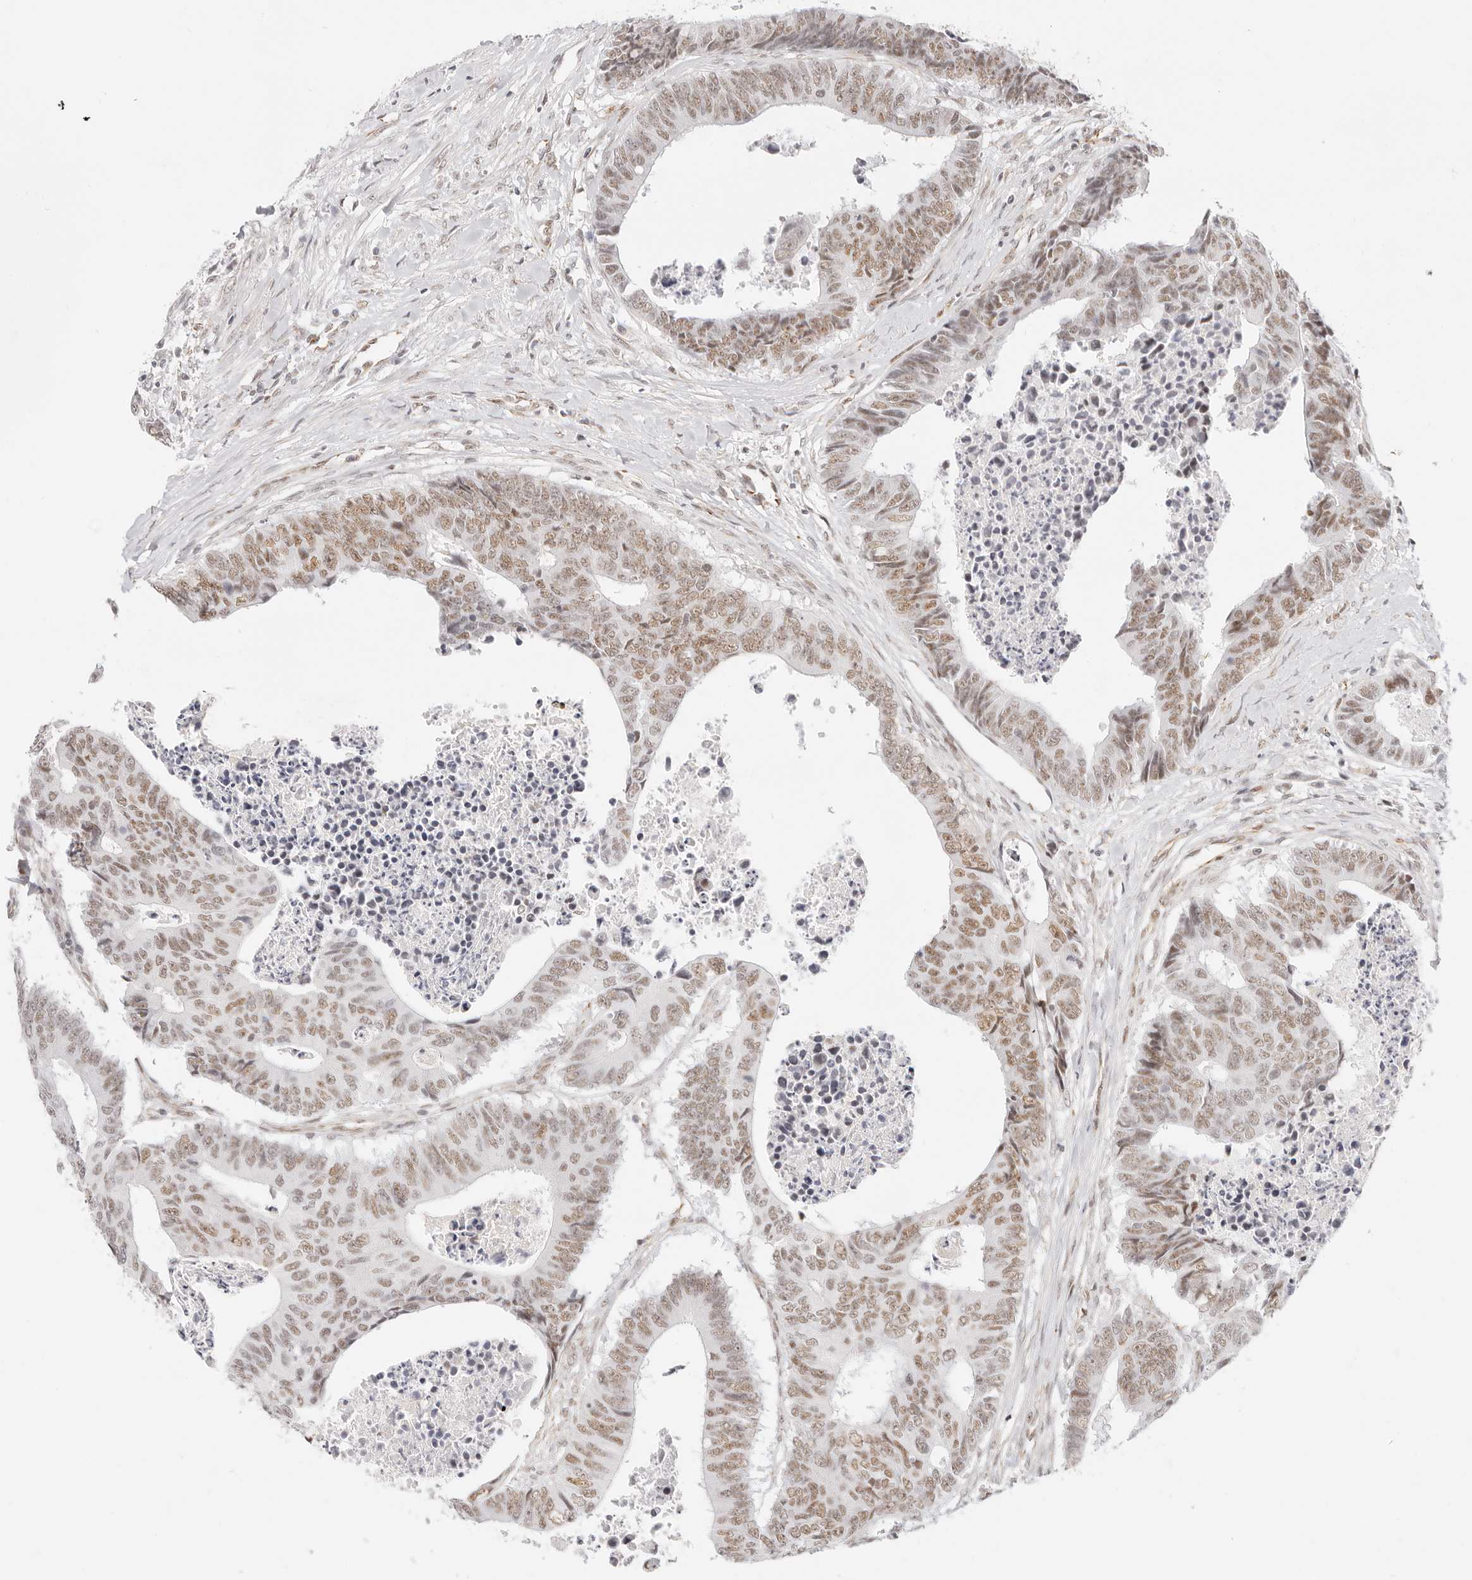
{"staining": {"intensity": "moderate", "quantity": "25%-75%", "location": "nuclear"}, "tissue": "colorectal cancer", "cell_type": "Tumor cells", "image_type": "cancer", "snomed": [{"axis": "morphology", "description": "Adenocarcinoma, NOS"}, {"axis": "topography", "description": "Rectum"}], "caption": "Adenocarcinoma (colorectal) stained with DAB (3,3'-diaminobenzidine) IHC demonstrates medium levels of moderate nuclear expression in approximately 25%-75% of tumor cells.", "gene": "ZC3H11A", "patient": {"sex": "male", "age": 84}}